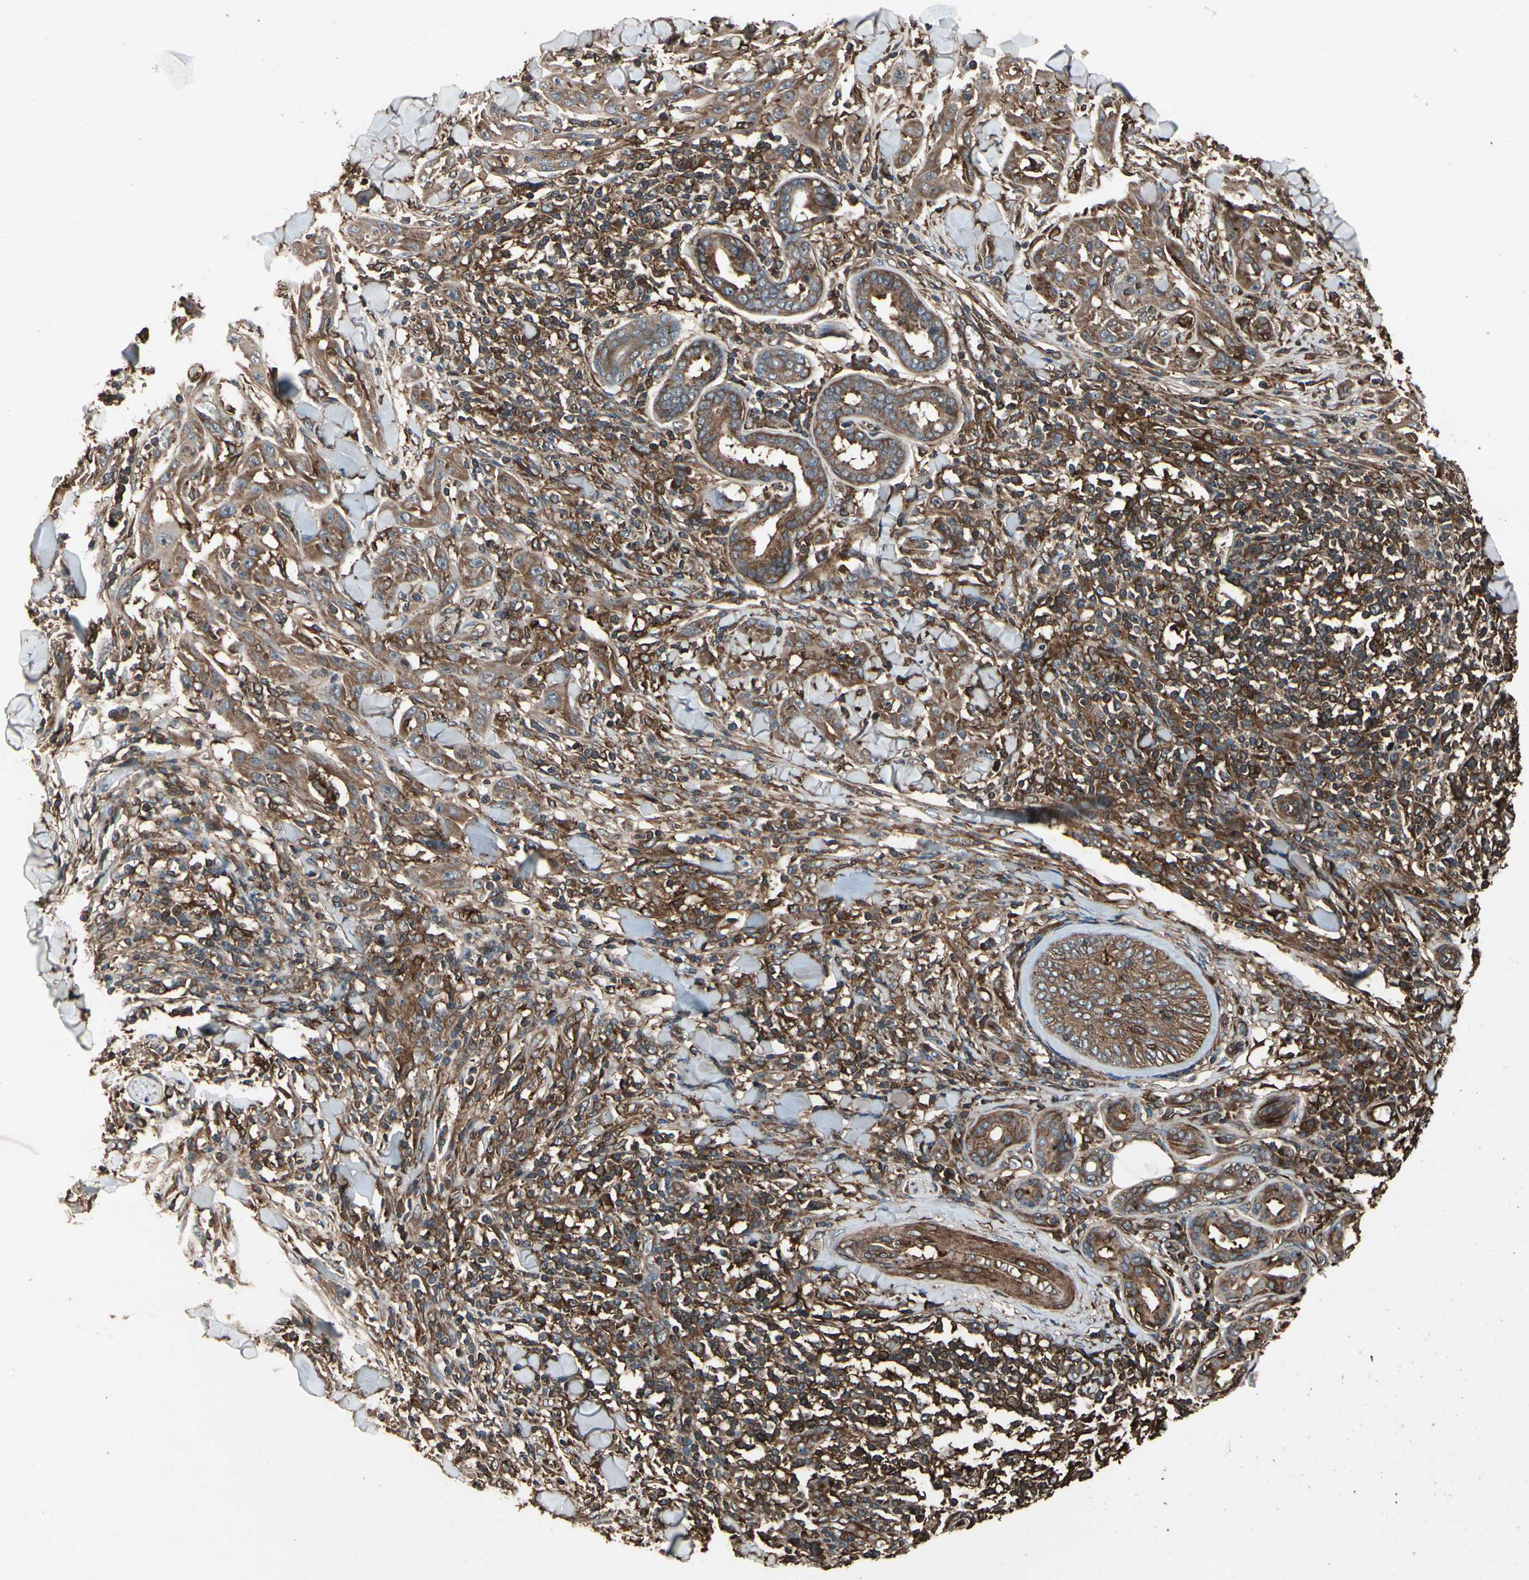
{"staining": {"intensity": "moderate", "quantity": ">75%", "location": "cytoplasmic/membranous"}, "tissue": "skin cancer", "cell_type": "Tumor cells", "image_type": "cancer", "snomed": [{"axis": "morphology", "description": "Squamous cell carcinoma, NOS"}, {"axis": "topography", "description": "Skin"}], "caption": "A micrograph of human skin squamous cell carcinoma stained for a protein reveals moderate cytoplasmic/membranous brown staining in tumor cells.", "gene": "AGBL2", "patient": {"sex": "male", "age": 24}}